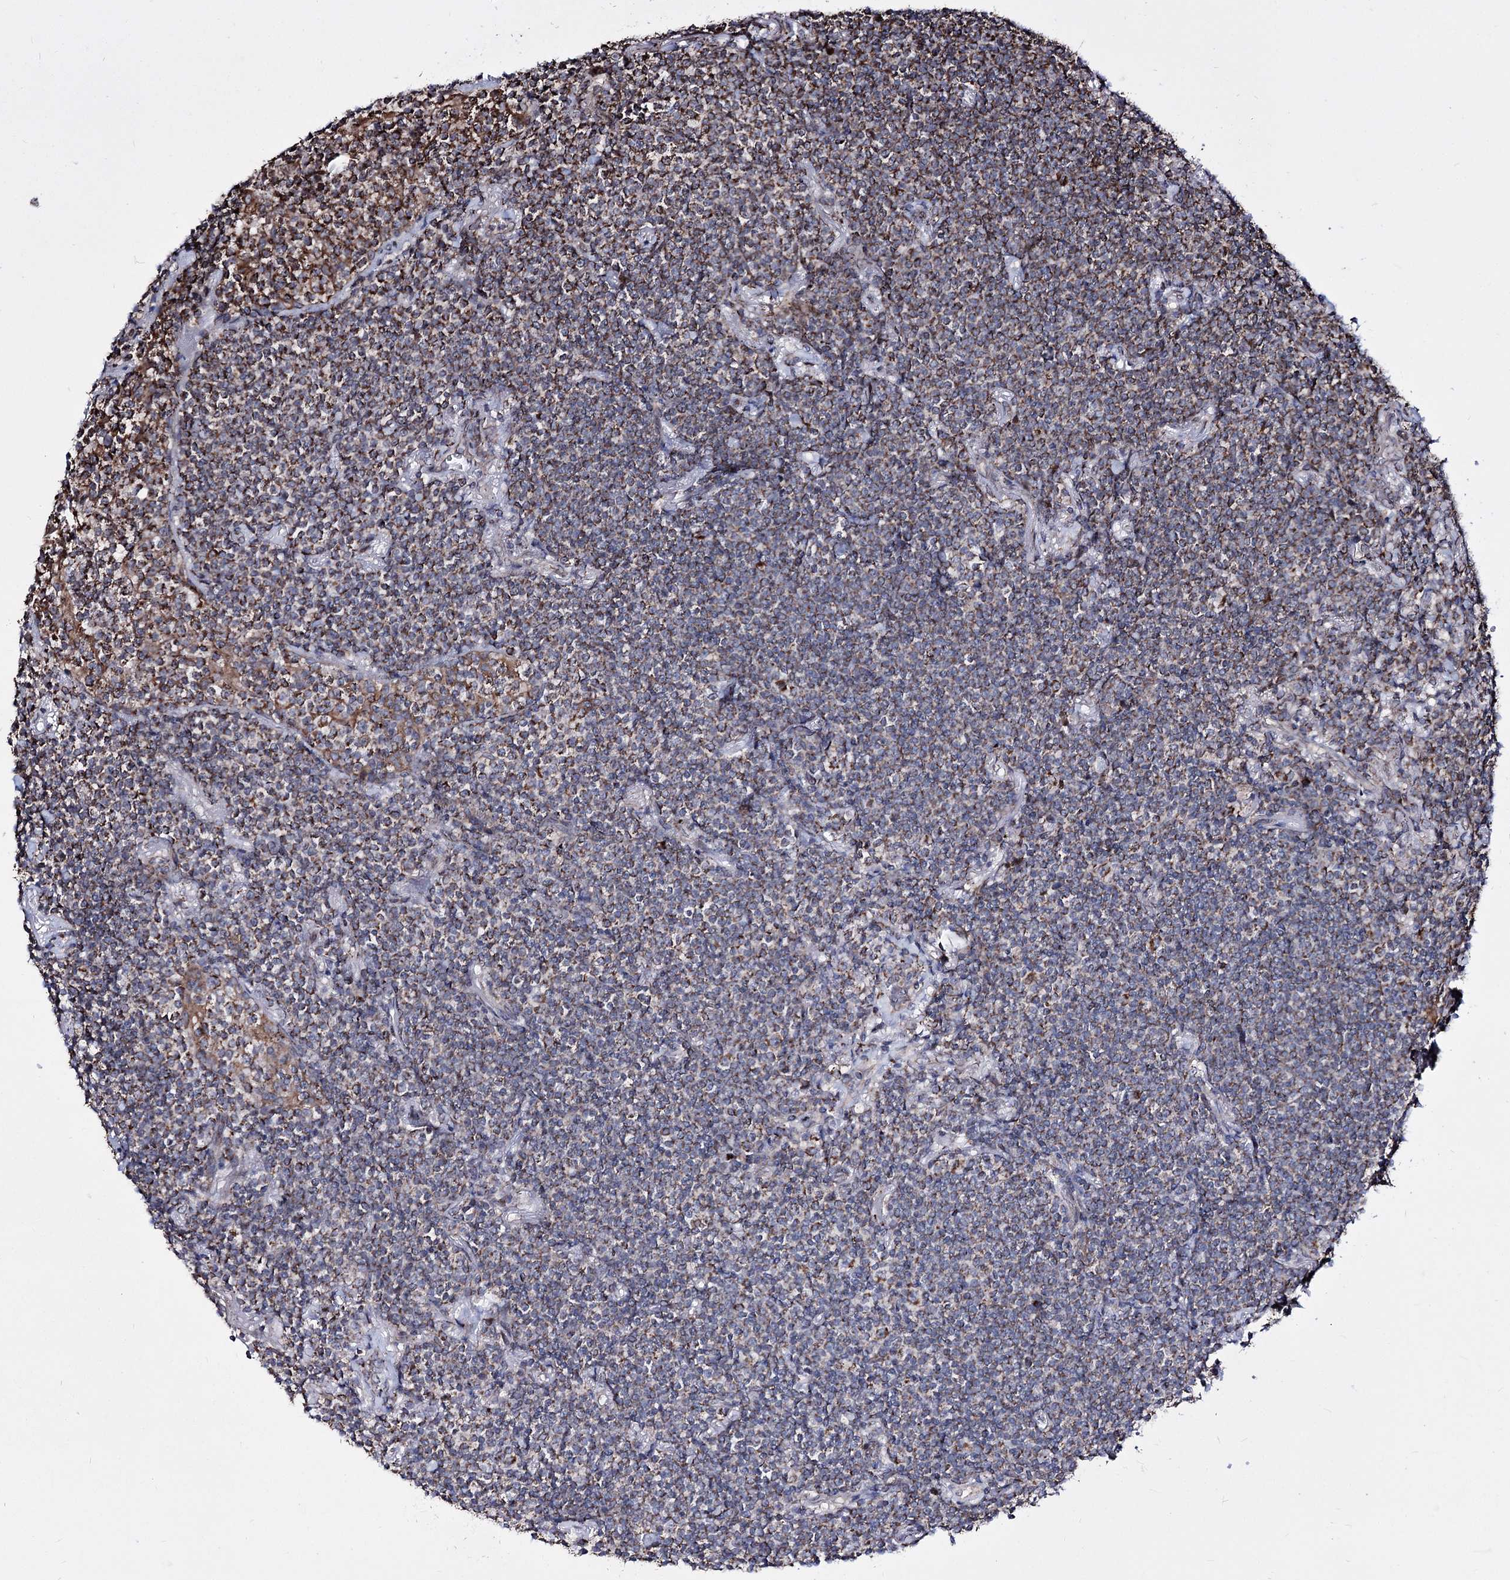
{"staining": {"intensity": "moderate", "quantity": ">75%", "location": "cytoplasmic/membranous"}, "tissue": "lymphoma", "cell_type": "Tumor cells", "image_type": "cancer", "snomed": [{"axis": "morphology", "description": "Malignant lymphoma, non-Hodgkin's type, Low grade"}, {"axis": "topography", "description": "Lung"}], "caption": "Malignant lymphoma, non-Hodgkin's type (low-grade) stained for a protein (brown) exhibits moderate cytoplasmic/membranous positive positivity in approximately >75% of tumor cells.", "gene": "CREB3L4", "patient": {"sex": "female", "age": 71}}